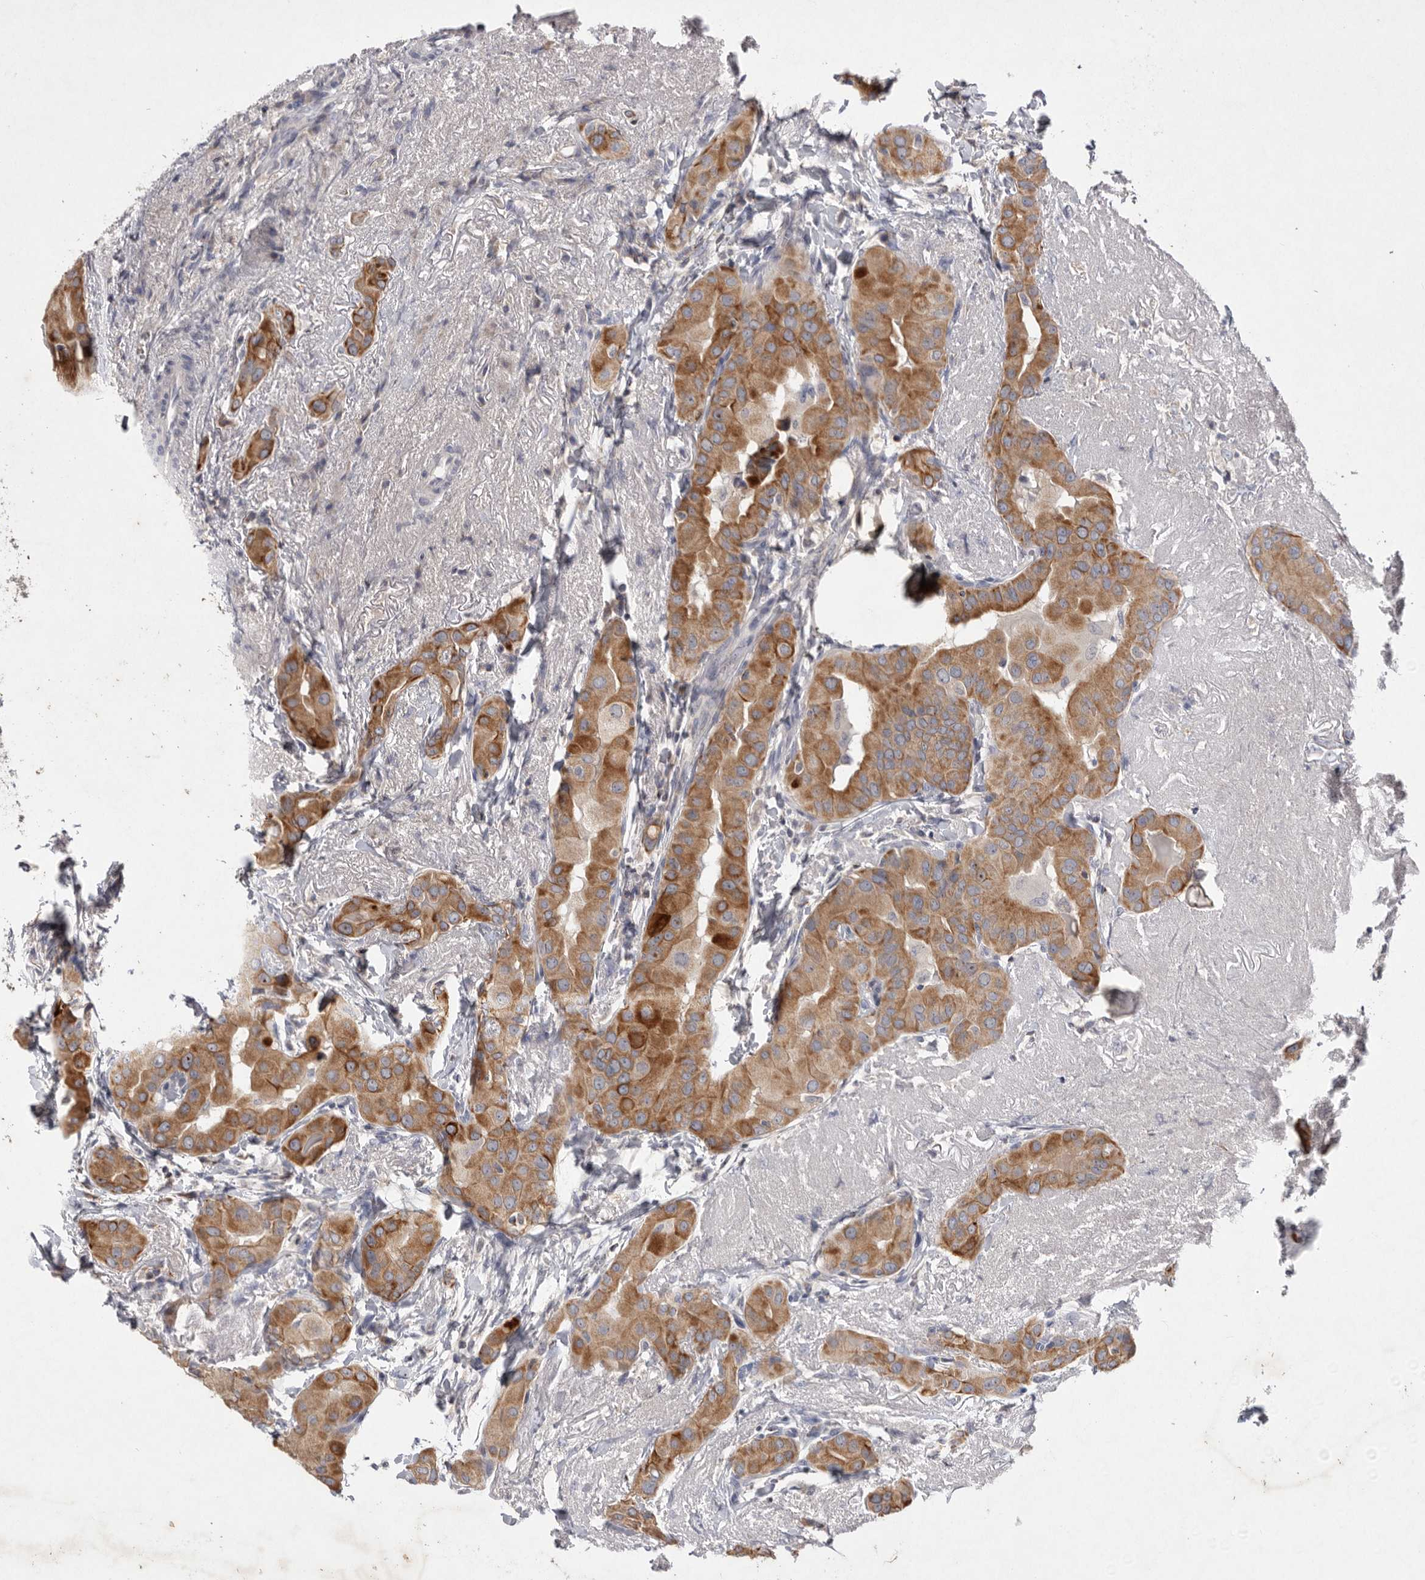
{"staining": {"intensity": "moderate", "quantity": ">75%", "location": "cytoplasmic/membranous"}, "tissue": "thyroid cancer", "cell_type": "Tumor cells", "image_type": "cancer", "snomed": [{"axis": "morphology", "description": "Papillary adenocarcinoma, NOS"}, {"axis": "topography", "description": "Thyroid gland"}], "caption": "An immunohistochemistry (IHC) histopathology image of neoplastic tissue is shown. Protein staining in brown highlights moderate cytoplasmic/membranous positivity in thyroid cancer (papillary adenocarcinoma) within tumor cells. (IHC, brightfield microscopy, high magnification).", "gene": "TNFSF14", "patient": {"sex": "male", "age": 33}}